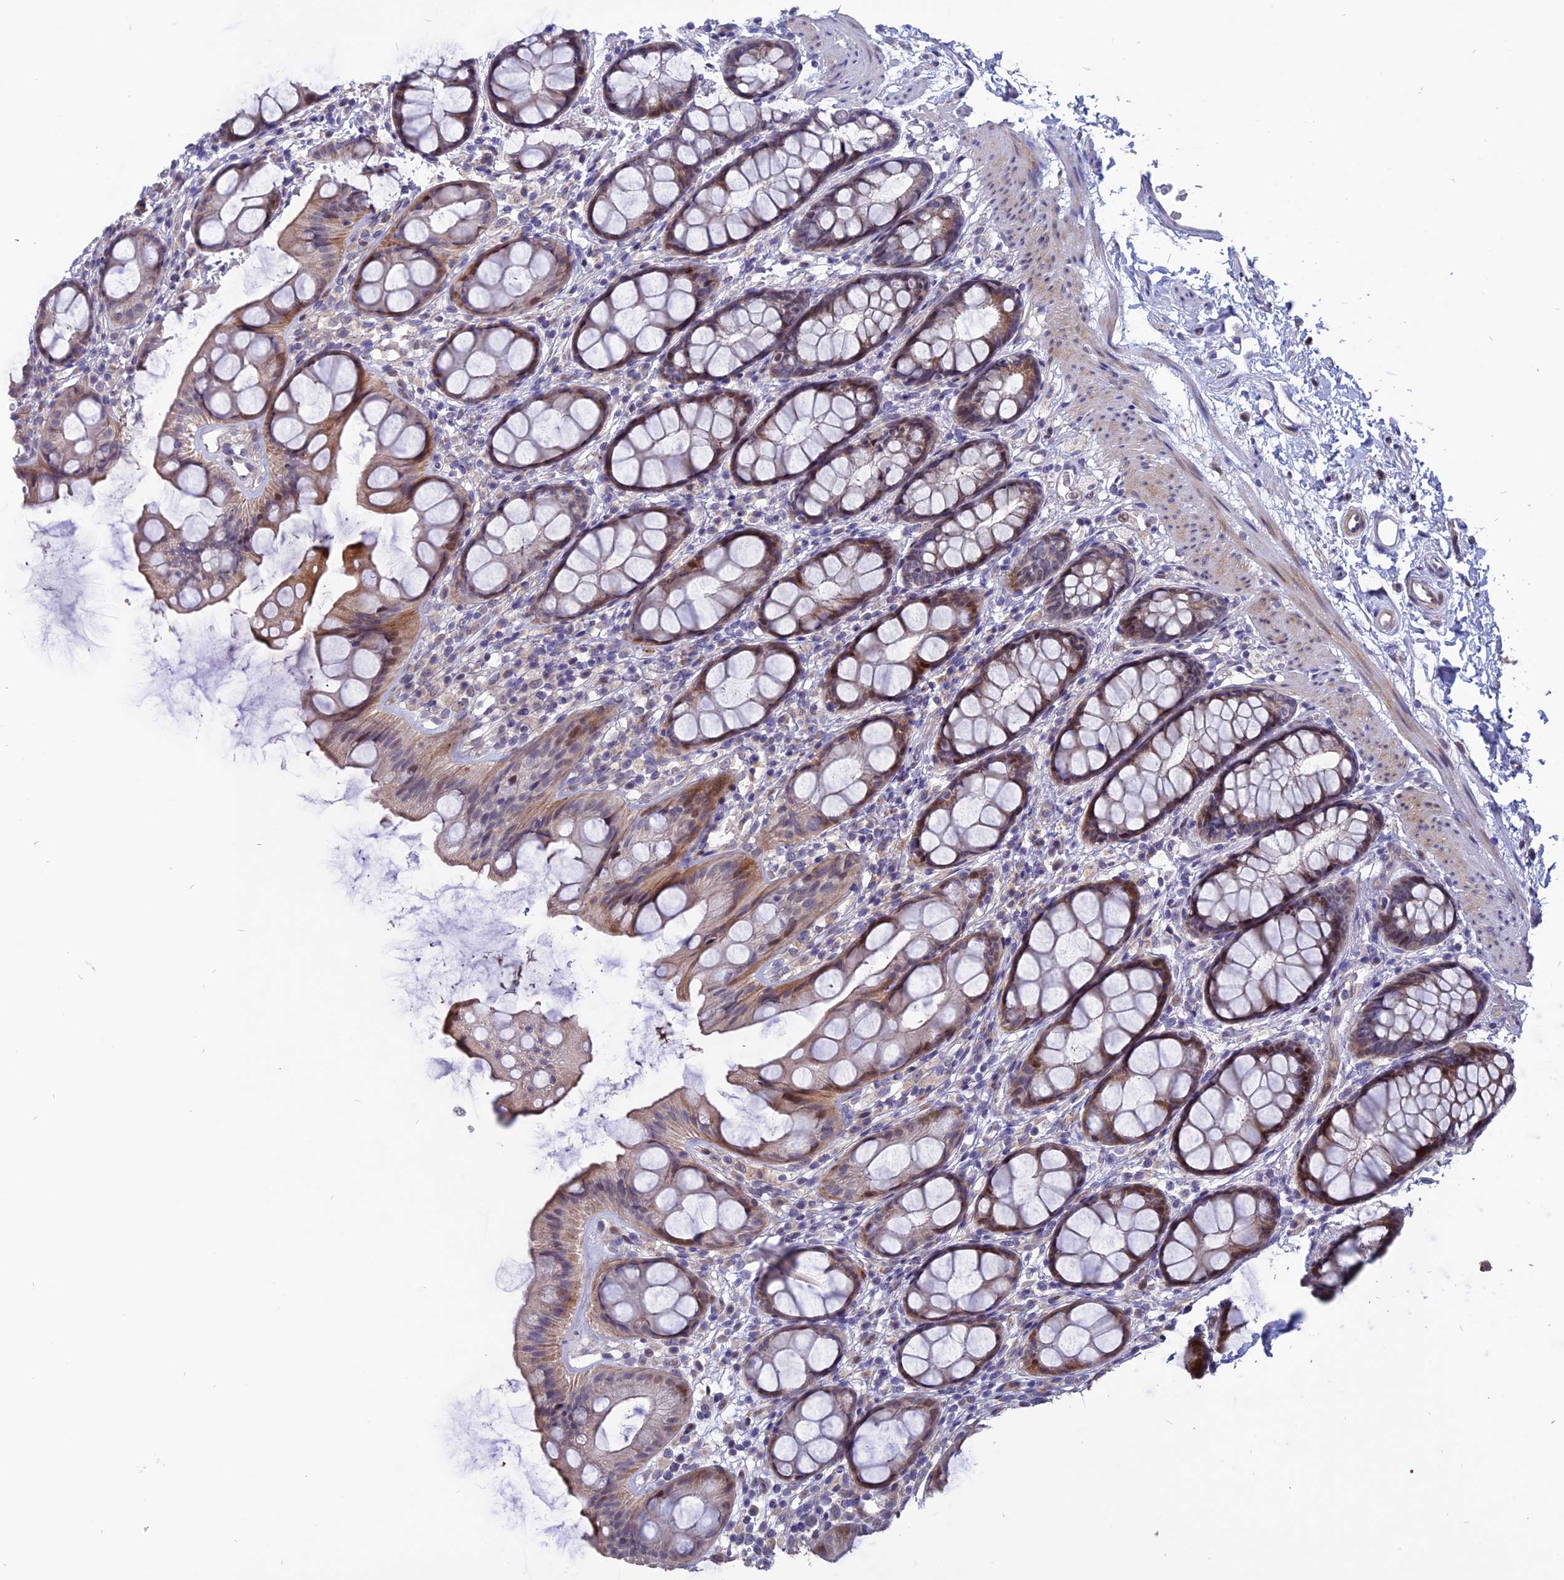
{"staining": {"intensity": "moderate", "quantity": "25%-75%", "location": "cytoplasmic/membranous,nuclear"}, "tissue": "rectum", "cell_type": "Glandular cells", "image_type": "normal", "snomed": [{"axis": "morphology", "description": "Normal tissue, NOS"}, {"axis": "topography", "description": "Rectum"}], "caption": "Rectum stained for a protein (brown) demonstrates moderate cytoplasmic/membranous,nuclear positive positivity in approximately 25%-75% of glandular cells.", "gene": "TMEM263", "patient": {"sex": "female", "age": 65}}